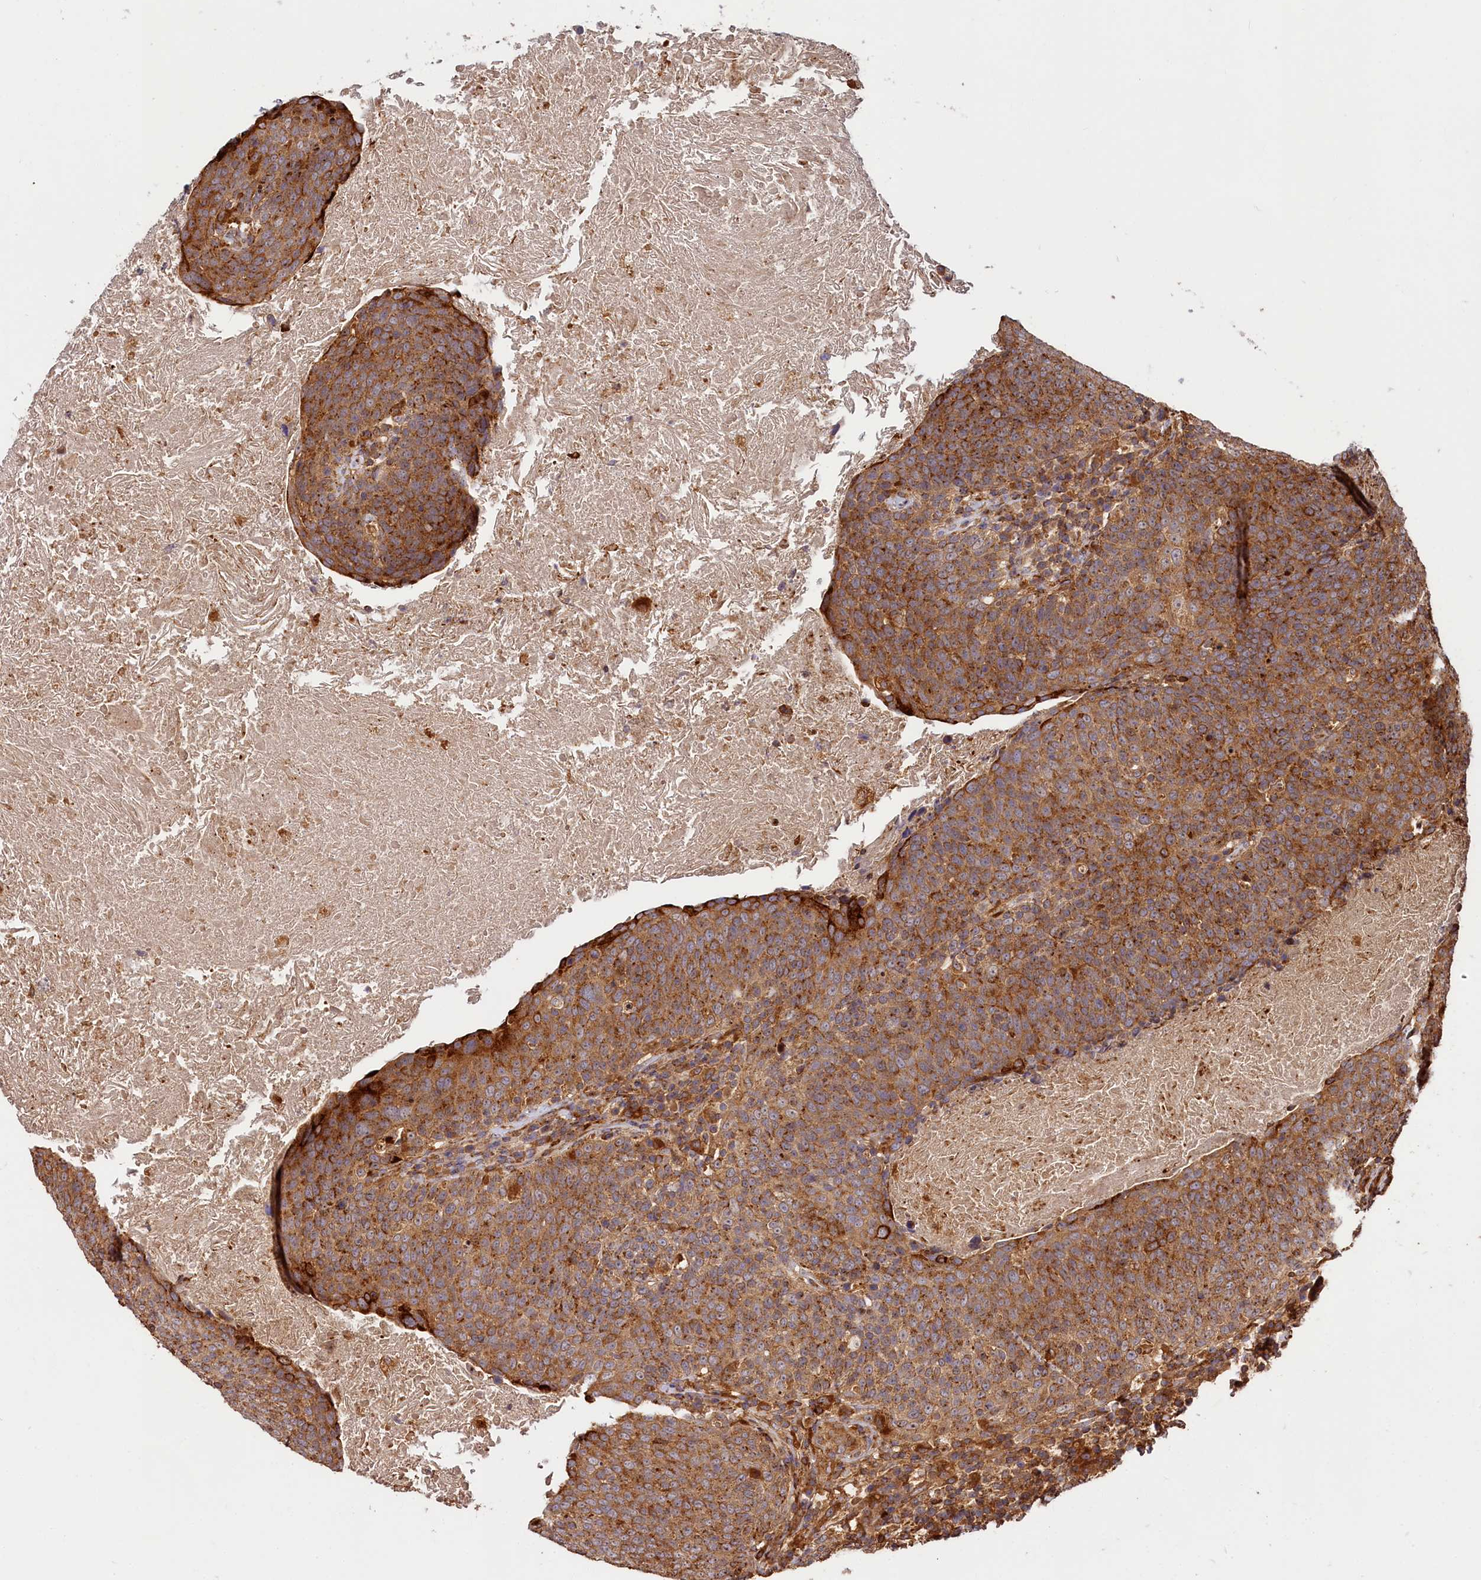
{"staining": {"intensity": "moderate", "quantity": ">75%", "location": "cytoplasmic/membranous"}, "tissue": "head and neck cancer", "cell_type": "Tumor cells", "image_type": "cancer", "snomed": [{"axis": "morphology", "description": "Squamous cell carcinoma, NOS"}, {"axis": "morphology", "description": "Squamous cell carcinoma, metastatic, NOS"}, {"axis": "topography", "description": "Lymph node"}, {"axis": "topography", "description": "Head-Neck"}], "caption": "This is an image of IHC staining of squamous cell carcinoma (head and neck), which shows moderate staining in the cytoplasmic/membranous of tumor cells.", "gene": "WDR73", "patient": {"sex": "male", "age": 62}}